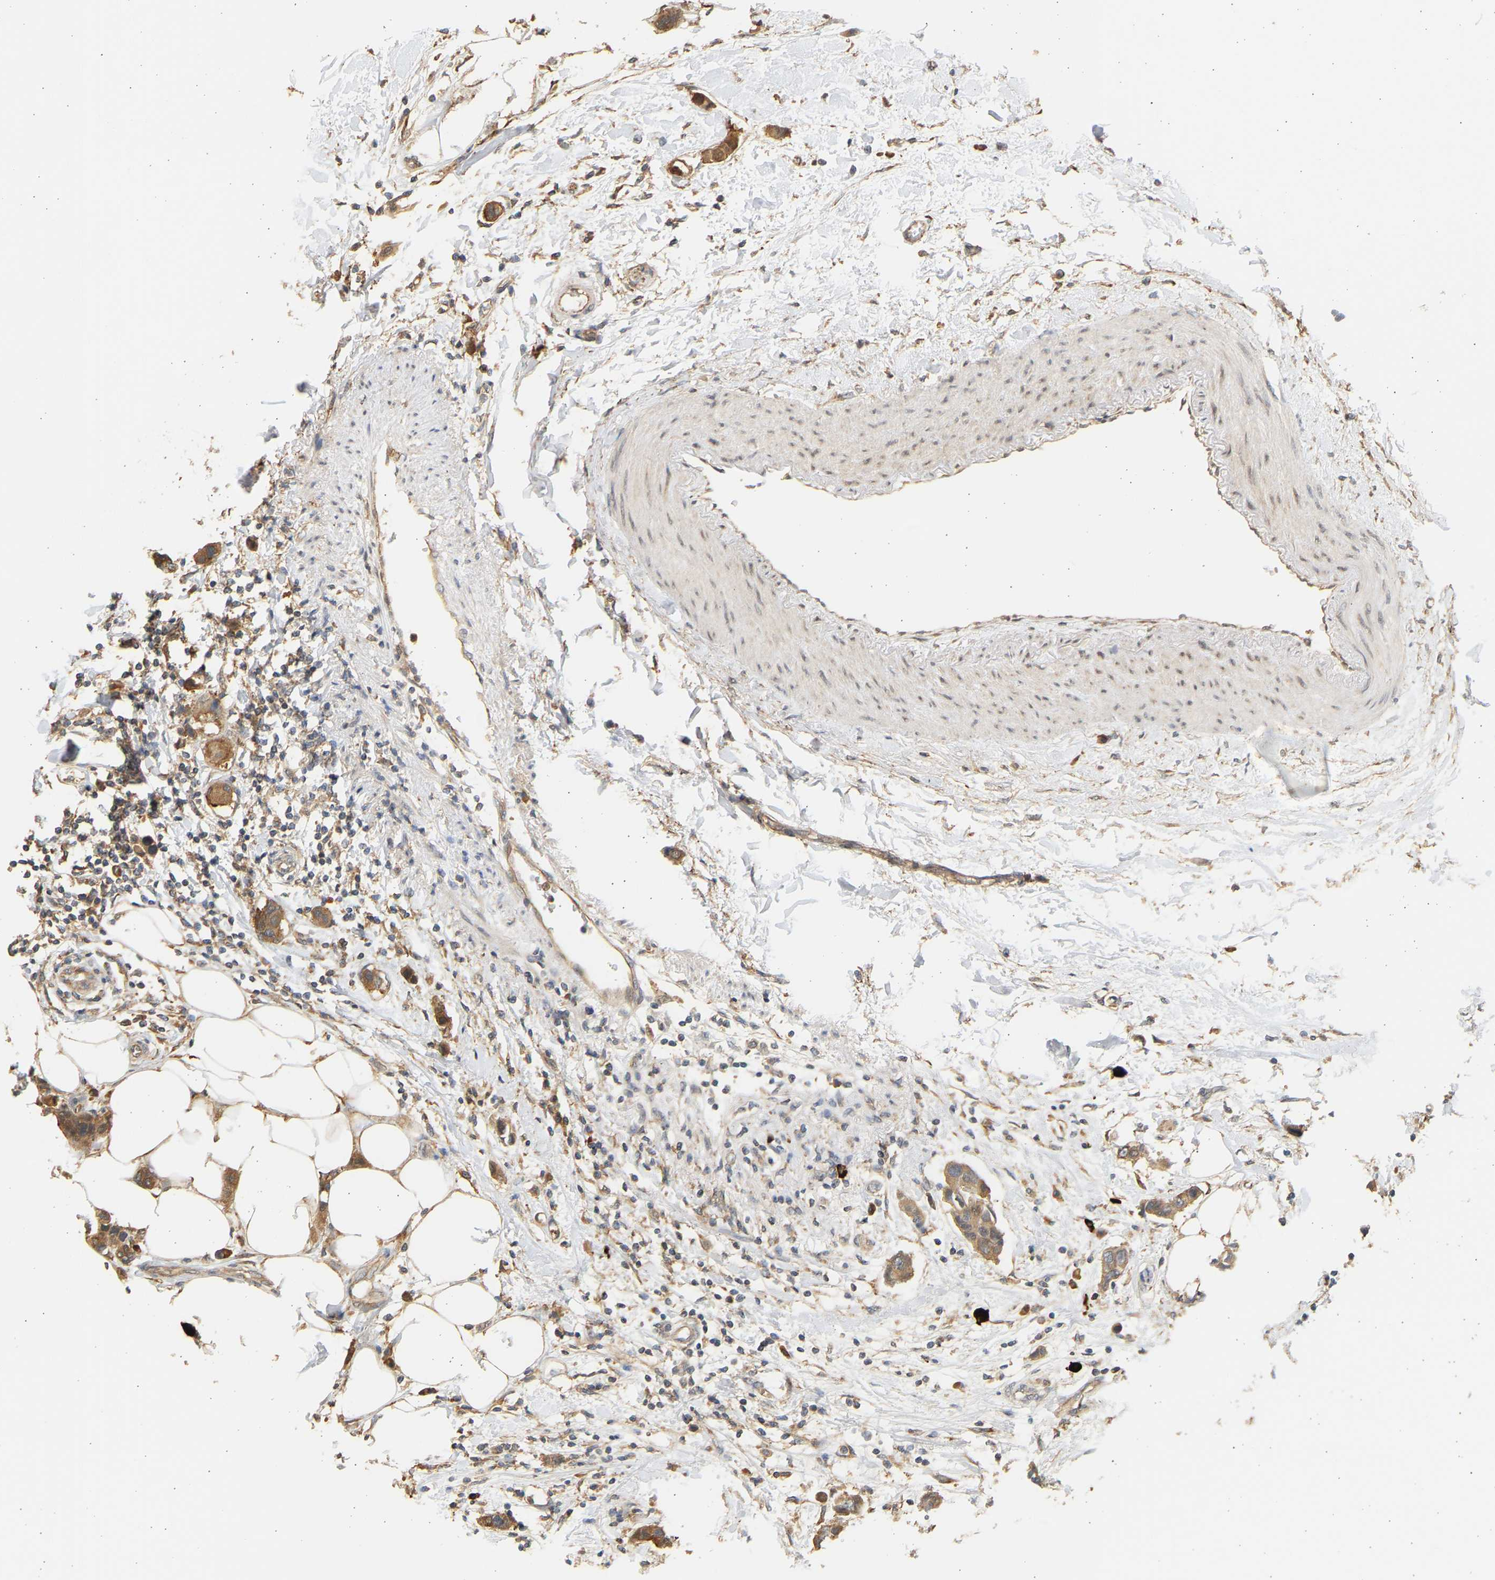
{"staining": {"intensity": "moderate", "quantity": ">75%", "location": "cytoplasmic/membranous"}, "tissue": "breast cancer", "cell_type": "Tumor cells", "image_type": "cancer", "snomed": [{"axis": "morphology", "description": "Normal tissue, NOS"}, {"axis": "morphology", "description": "Duct carcinoma"}, {"axis": "topography", "description": "Breast"}], "caption": "IHC image of human breast invasive ductal carcinoma stained for a protein (brown), which reveals medium levels of moderate cytoplasmic/membranous expression in about >75% of tumor cells.", "gene": "B4GALT6", "patient": {"sex": "female", "age": 50}}